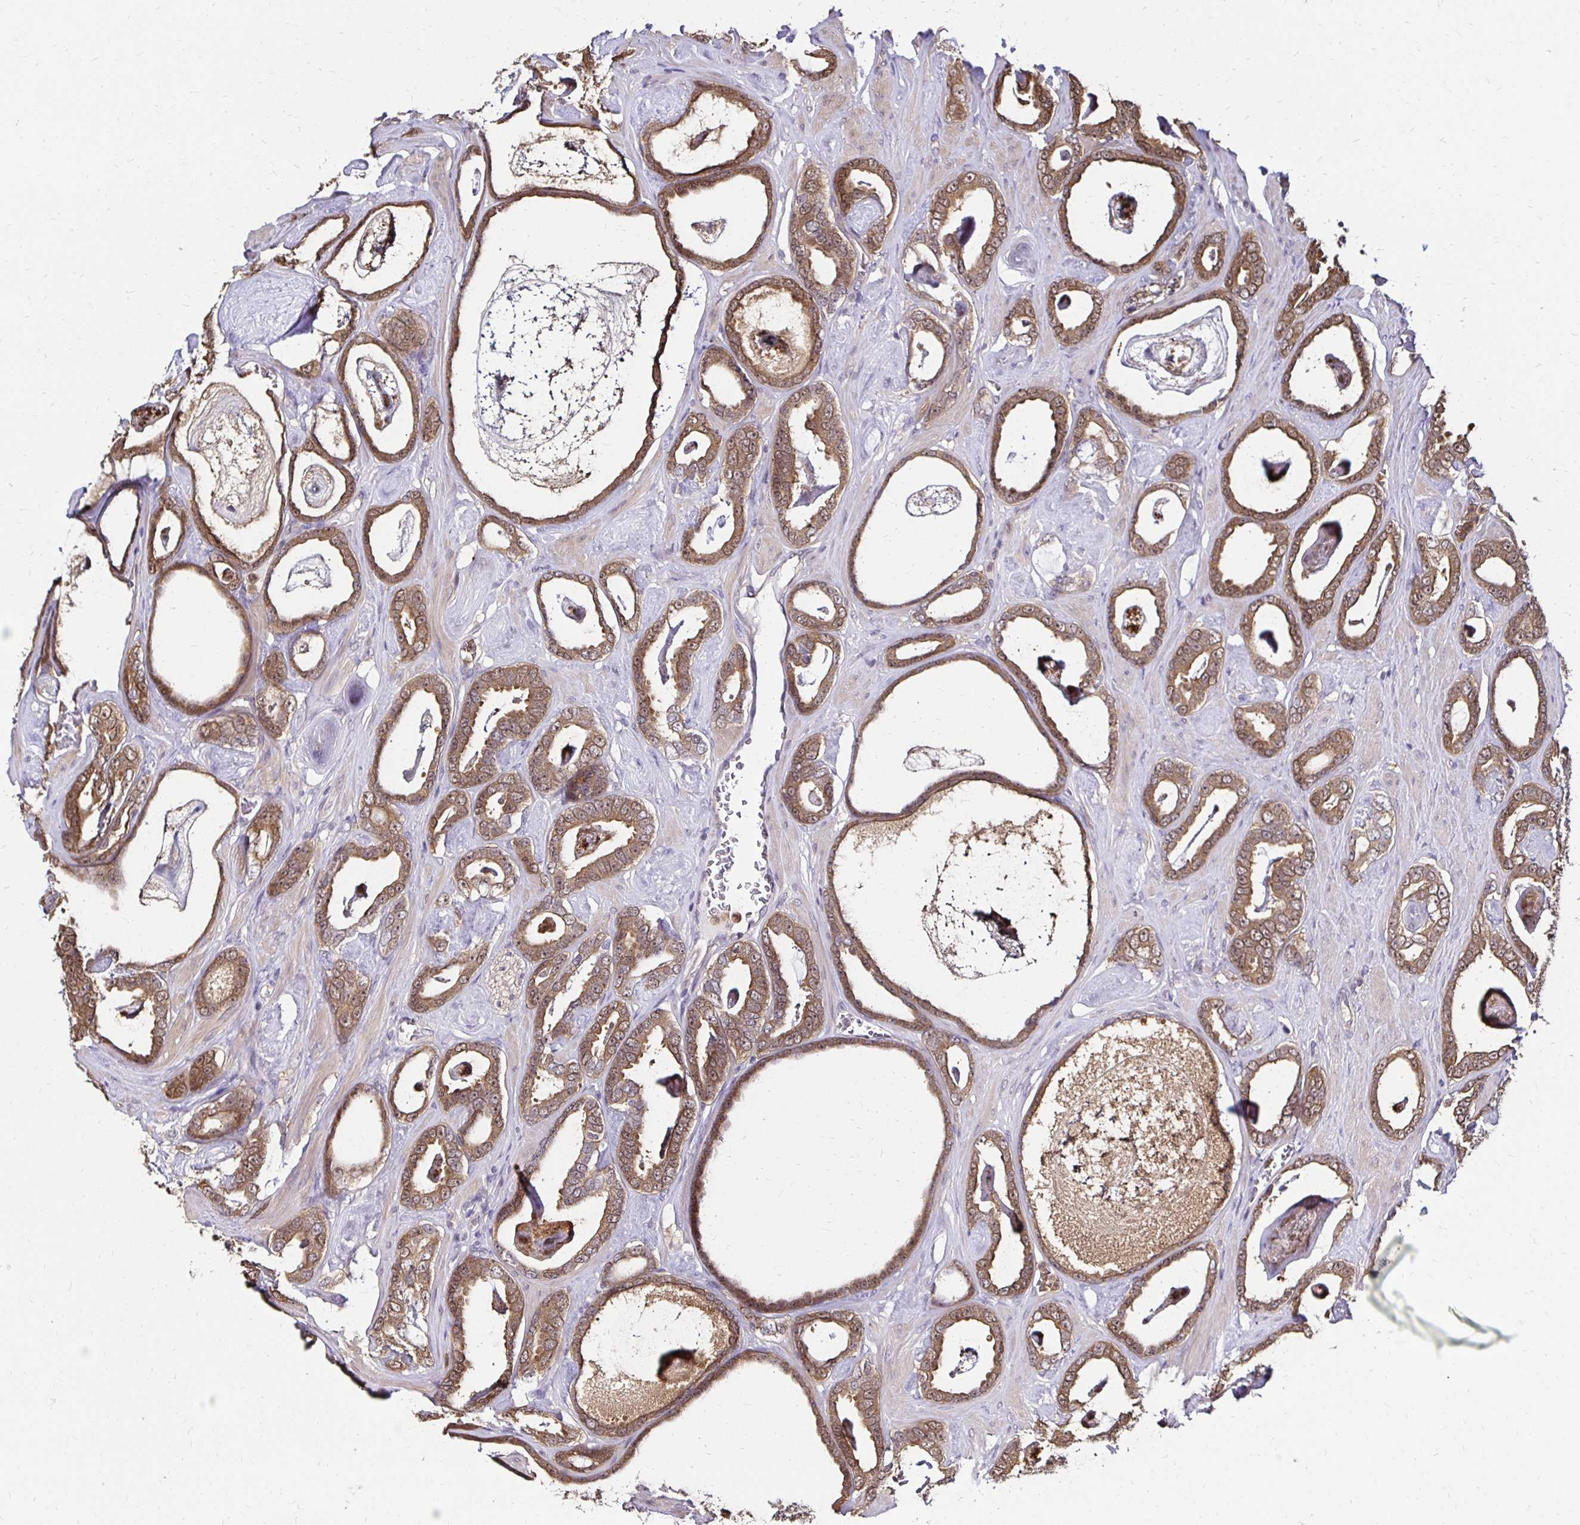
{"staining": {"intensity": "moderate", "quantity": ">75%", "location": "cytoplasmic/membranous,nuclear"}, "tissue": "prostate cancer", "cell_type": "Tumor cells", "image_type": "cancer", "snomed": [{"axis": "morphology", "description": "Adenocarcinoma, High grade"}, {"axis": "topography", "description": "Prostate"}], "caption": "High-magnification brightfield microscopy of prostate cancer stained with DAB (brown) and counterstained with hematoxylin (blue). tumor cells exhibit moderate cytoplasmic/membranous and nuclear positivity is identified in about>75% of cells. The protein is shown in brown color, while the nuclei are stained blue.", "gene": "TXN", "patient": {"sex": "male", "age": 63}}